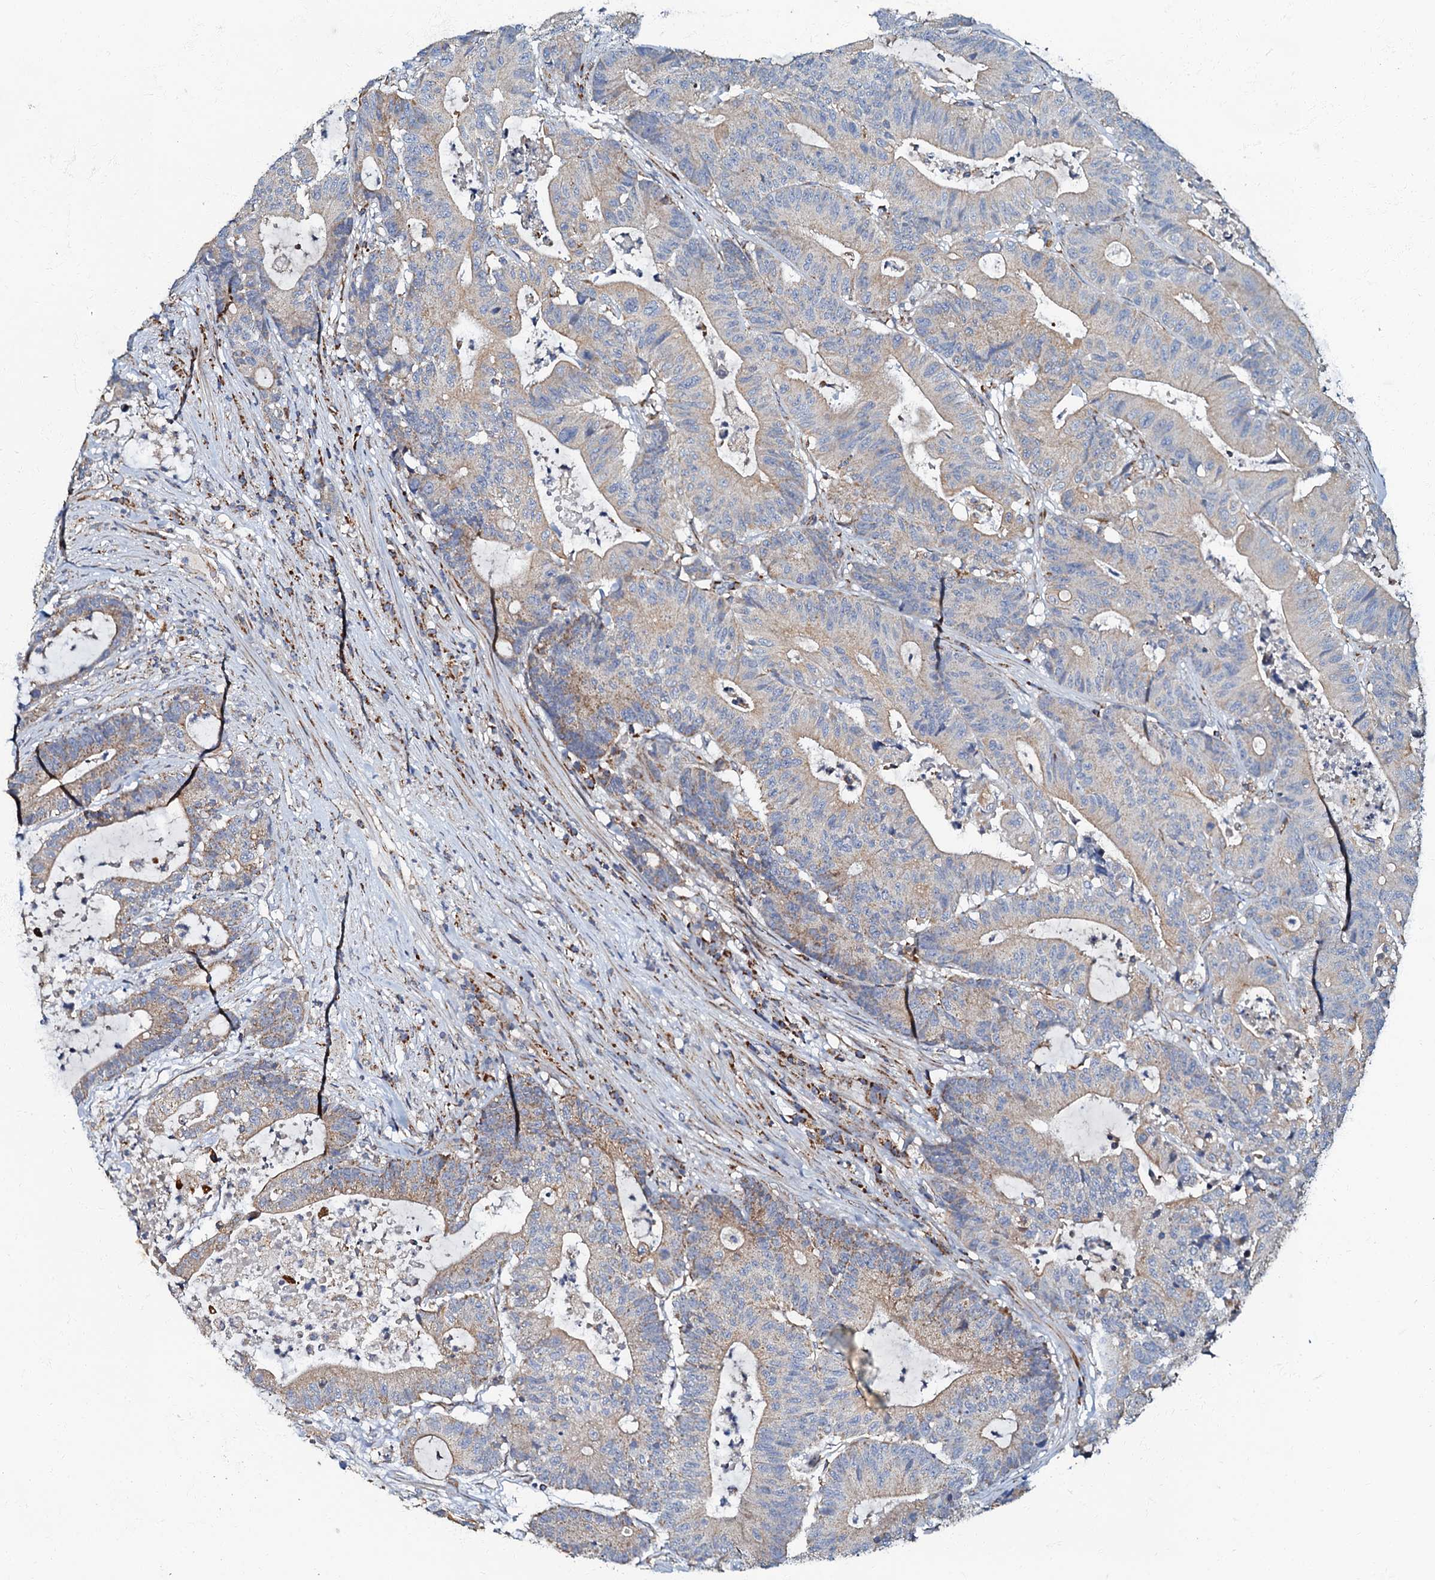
{"staining": {"intensity": "weak", "quantity": "25%-75%", "location": "cytoplasmic/membranous"}, "tissue": "colorectal cancer", "cell_type": "Tumor cells", "image_type": "cancer", "snomed": [{"axis": "morphology", "description": "Adenocarcinoma, NOS"}, {"axis": "topography", "description": "Colon"}], "caption": "IHC image of neoplastic tissue: adenocarcinoma (colorectal) stained using immunohistochemistry (IHC) reveals low levels of weak protein expression localized specifically in the cytoplasmic/membranous of tumor cells, appearing as a cytoplasmic/membranous brown color.", "gene": "NDUFA12", "patient": {"sex": "female", "age": 84}}